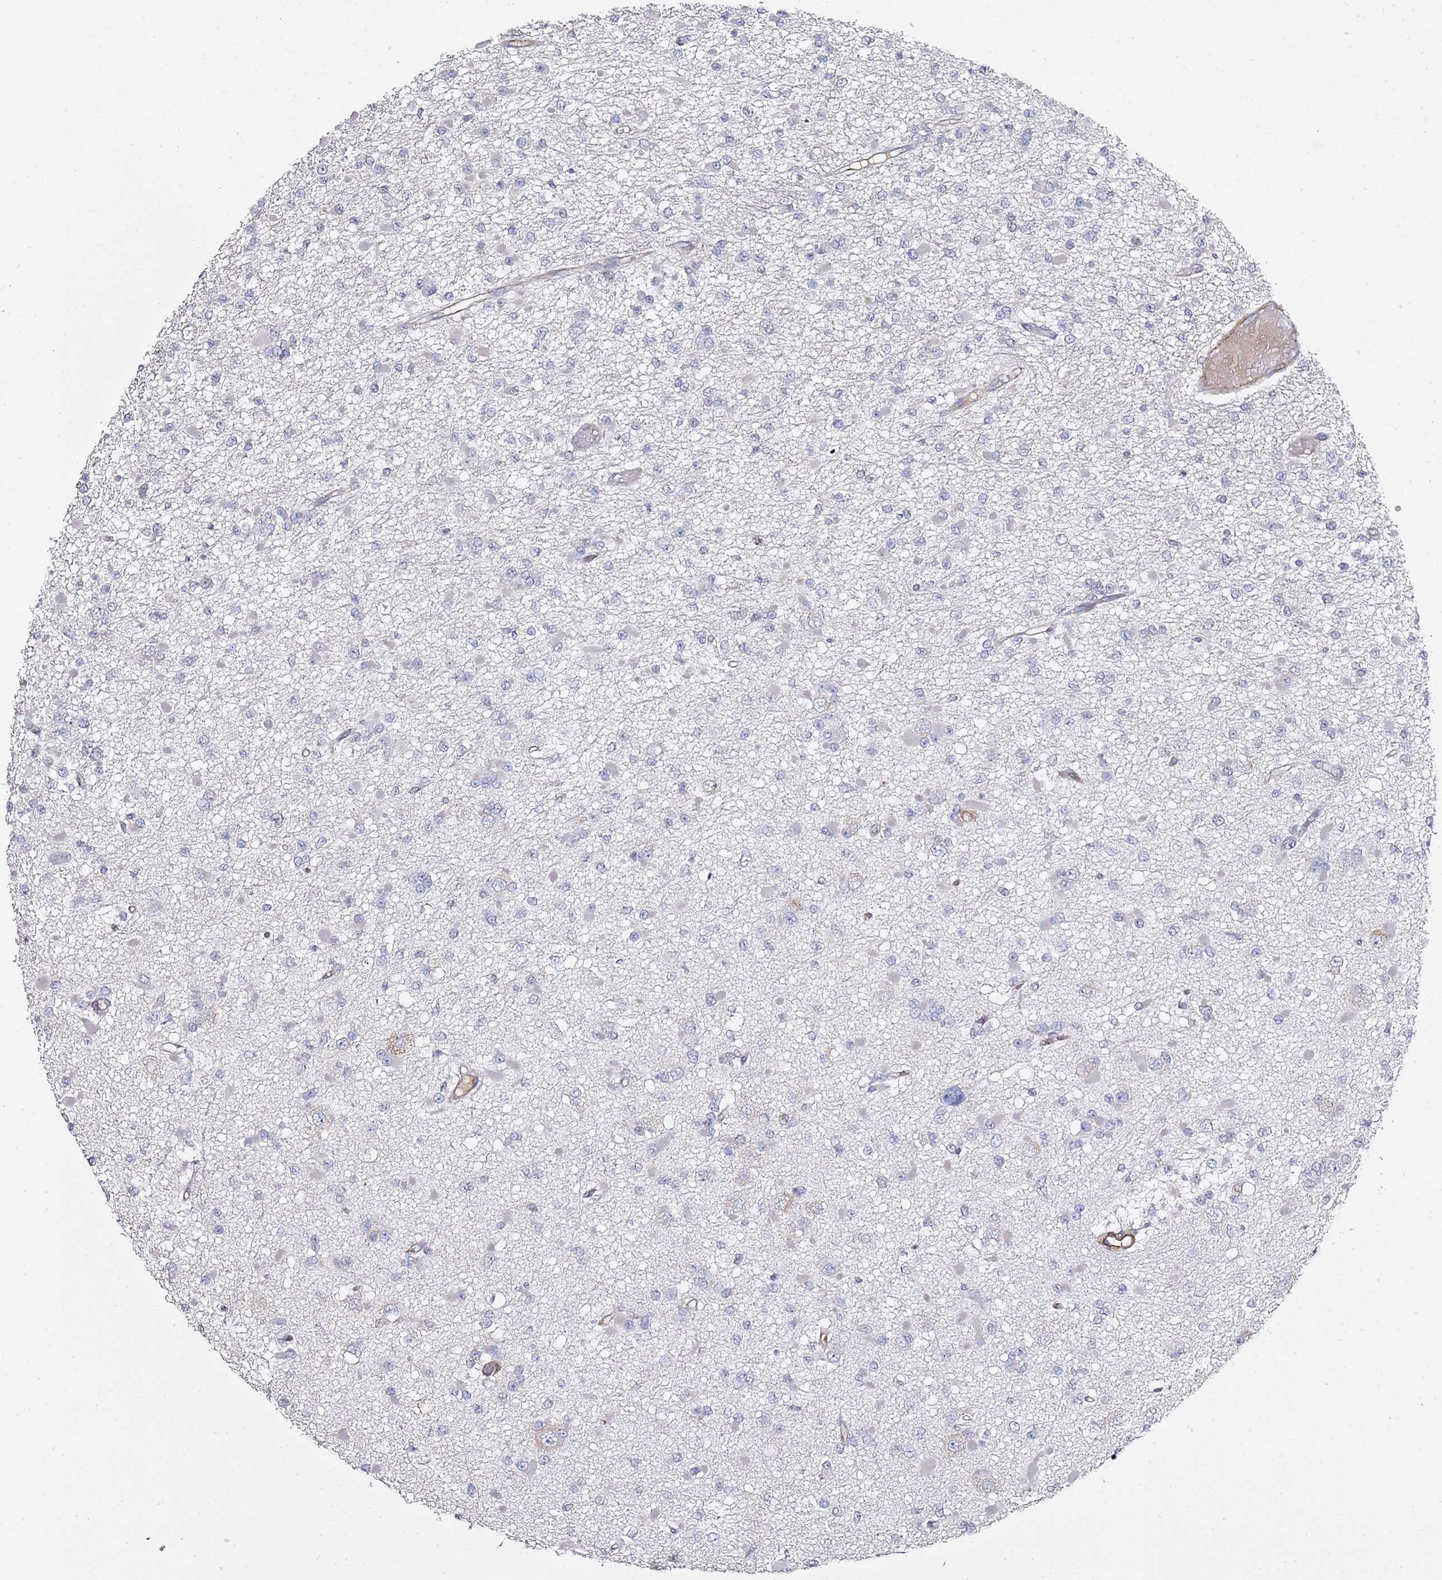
{"staining": {"intensity": "negative", "quantity": "none", "location": "none"}, "tissue": "glioma", "cell_type": "Tumor cells", "image_type": "cancer", "snomed": [{"axis": "morphology", "description": "Glioma, malignant, Low grade"}, {"axis": "topography", "description": "Brain"}], "caption": "IHC micrograph of neoplastic tissue: human glioma stained with DAB (3,3'-diaminobenzidine) exhibits no significant protein positivity in tumor cells.", "gene": "EPS8L1", "patient": {"sex": "female", "age": 22}}